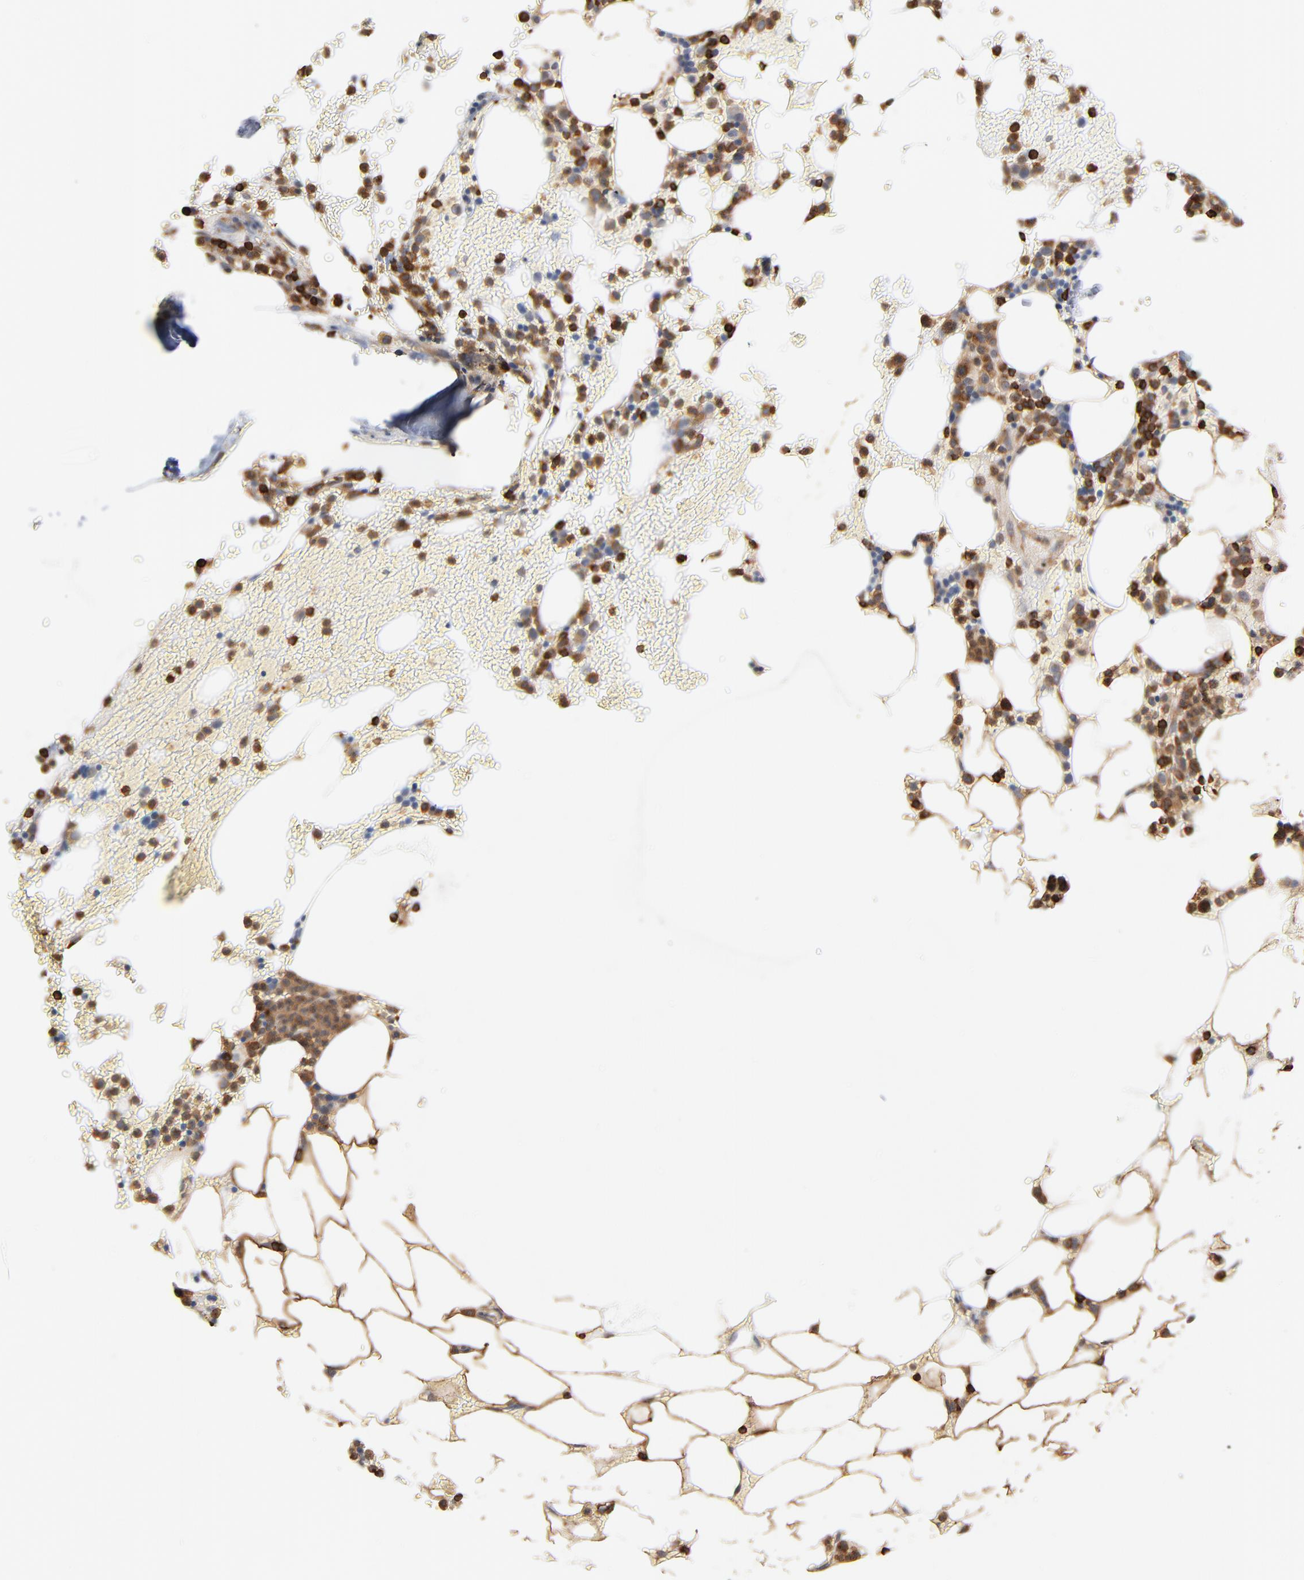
{"staining": {"intensity": "moderate", "quantity": "25%-75%", "location": "cytoplasmic/membranous"}, "tissue": "bone marrow", "cell_type": "Hematopoietic cells", "image_type": "normal", "snomed": [{"axis": "morphology", "description": "Normal tissue, NOS"}, {"axis": "topography", "description": "Bone marrow"}], "caption": "Benign bone marrow displays moderate cytoplasmic/membranous expression in approximately 25%-75% of hematopoietic cells.", "gene": "SH3KBP1", "patient": {"sex": "female", "age": 73}}